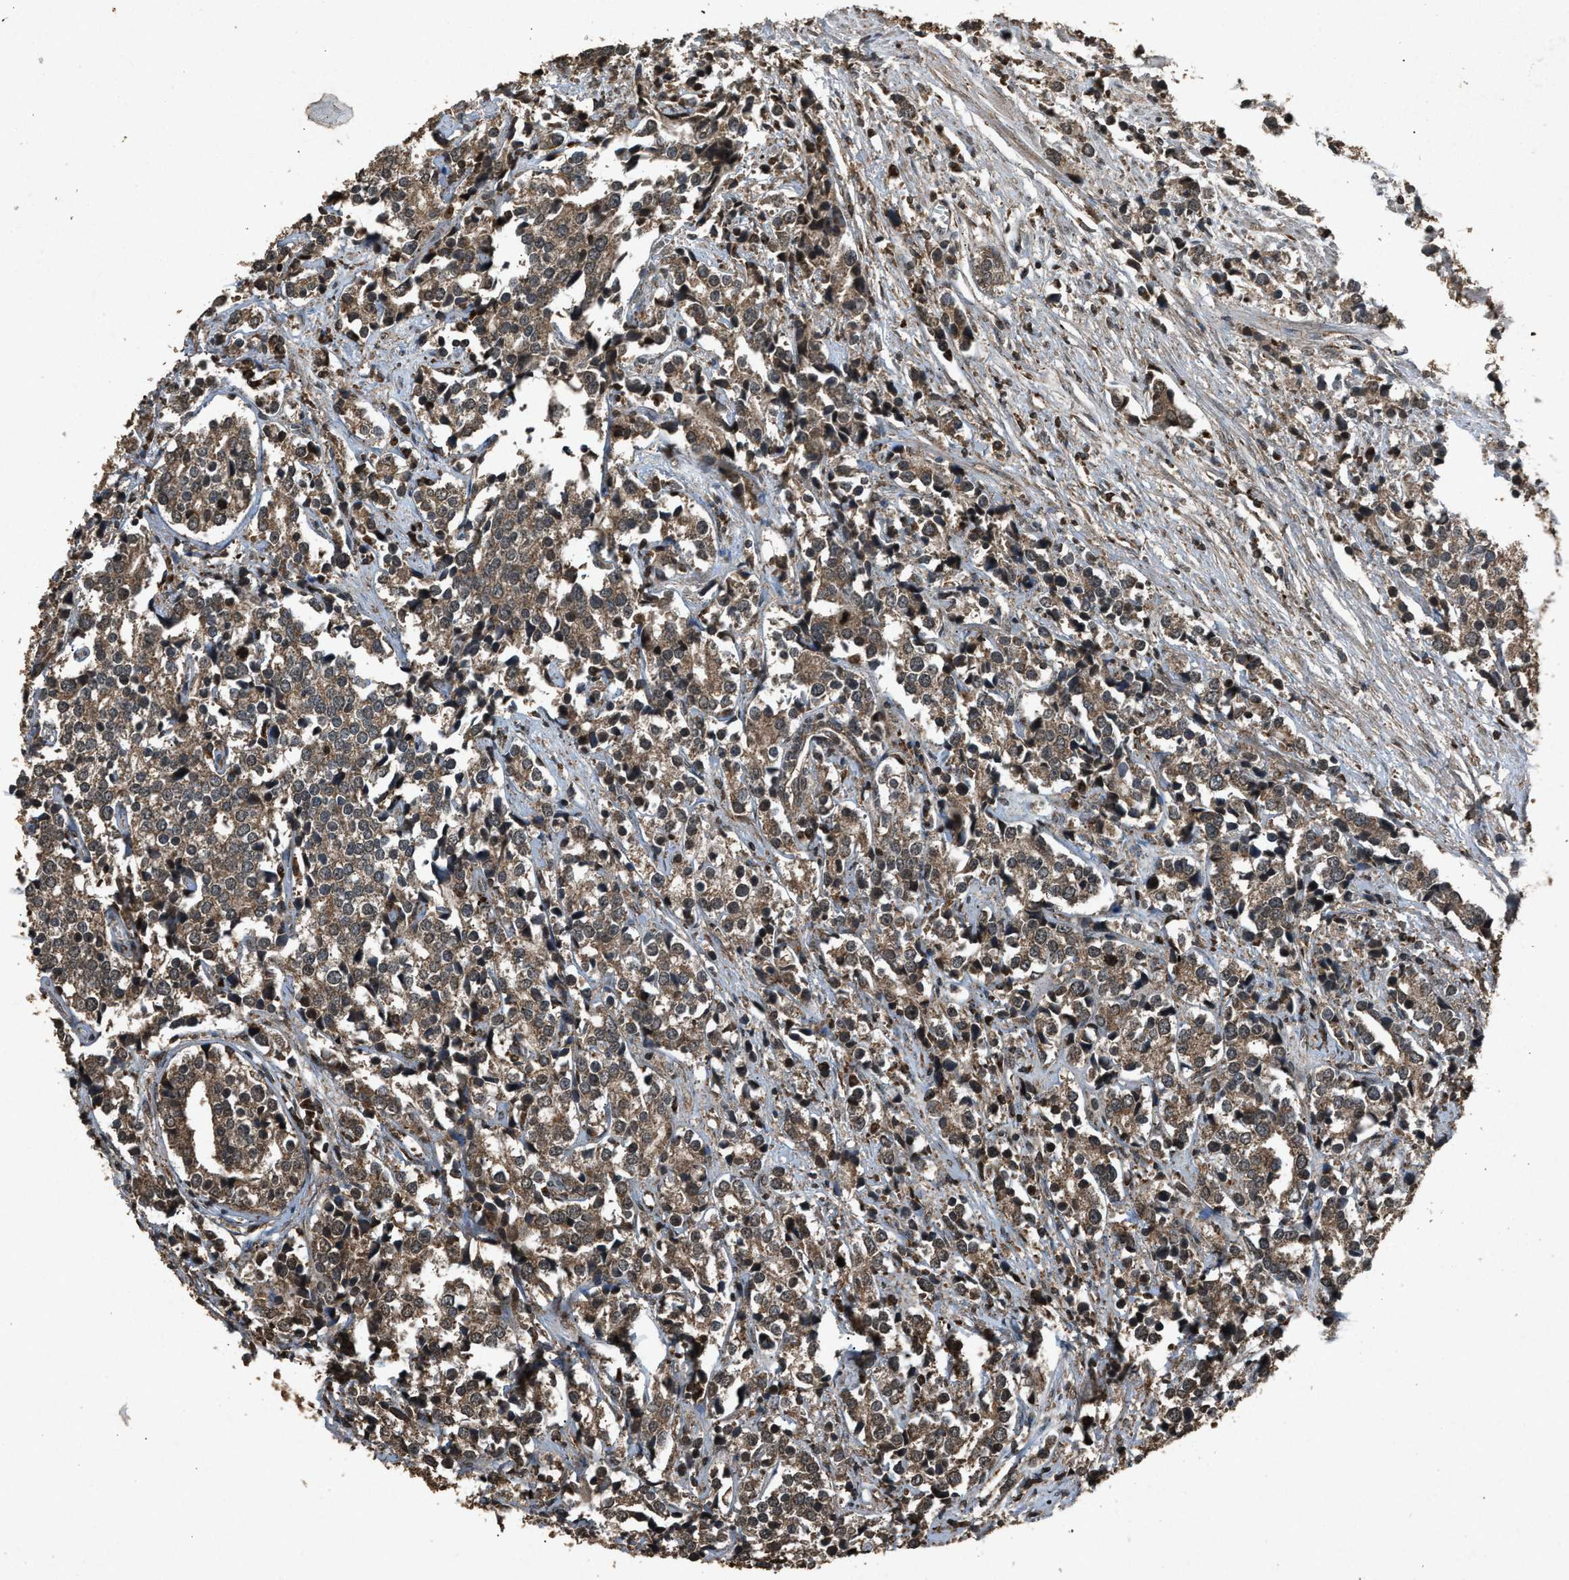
{"staining": {"intensity": "moderate", "quantity": ">75%", "location": "cytoplasmic/membranous"}, "tissue": "prostate cancer", "cell_type": "Tumor cells", "image_type": "cancer", "snomed": [{"axis": "morphology", "description": "Adenocarcinoma, High grade"}, {"axis": "topography", "description": "Prostate"}], "caption": "Immunohistochemical staining of prostate cancer displays medium levels of moderate cytoplasmic/membranous protein staining in about >75% of tumor cells. (Stains: DAB (3,3'-diaminobenzidine) in brown, nuclei in blue, Microscopy: brightfield microscopy at high magnification).", "gene": "OAS1", "patient": {"sex": "male", "age": 71}}